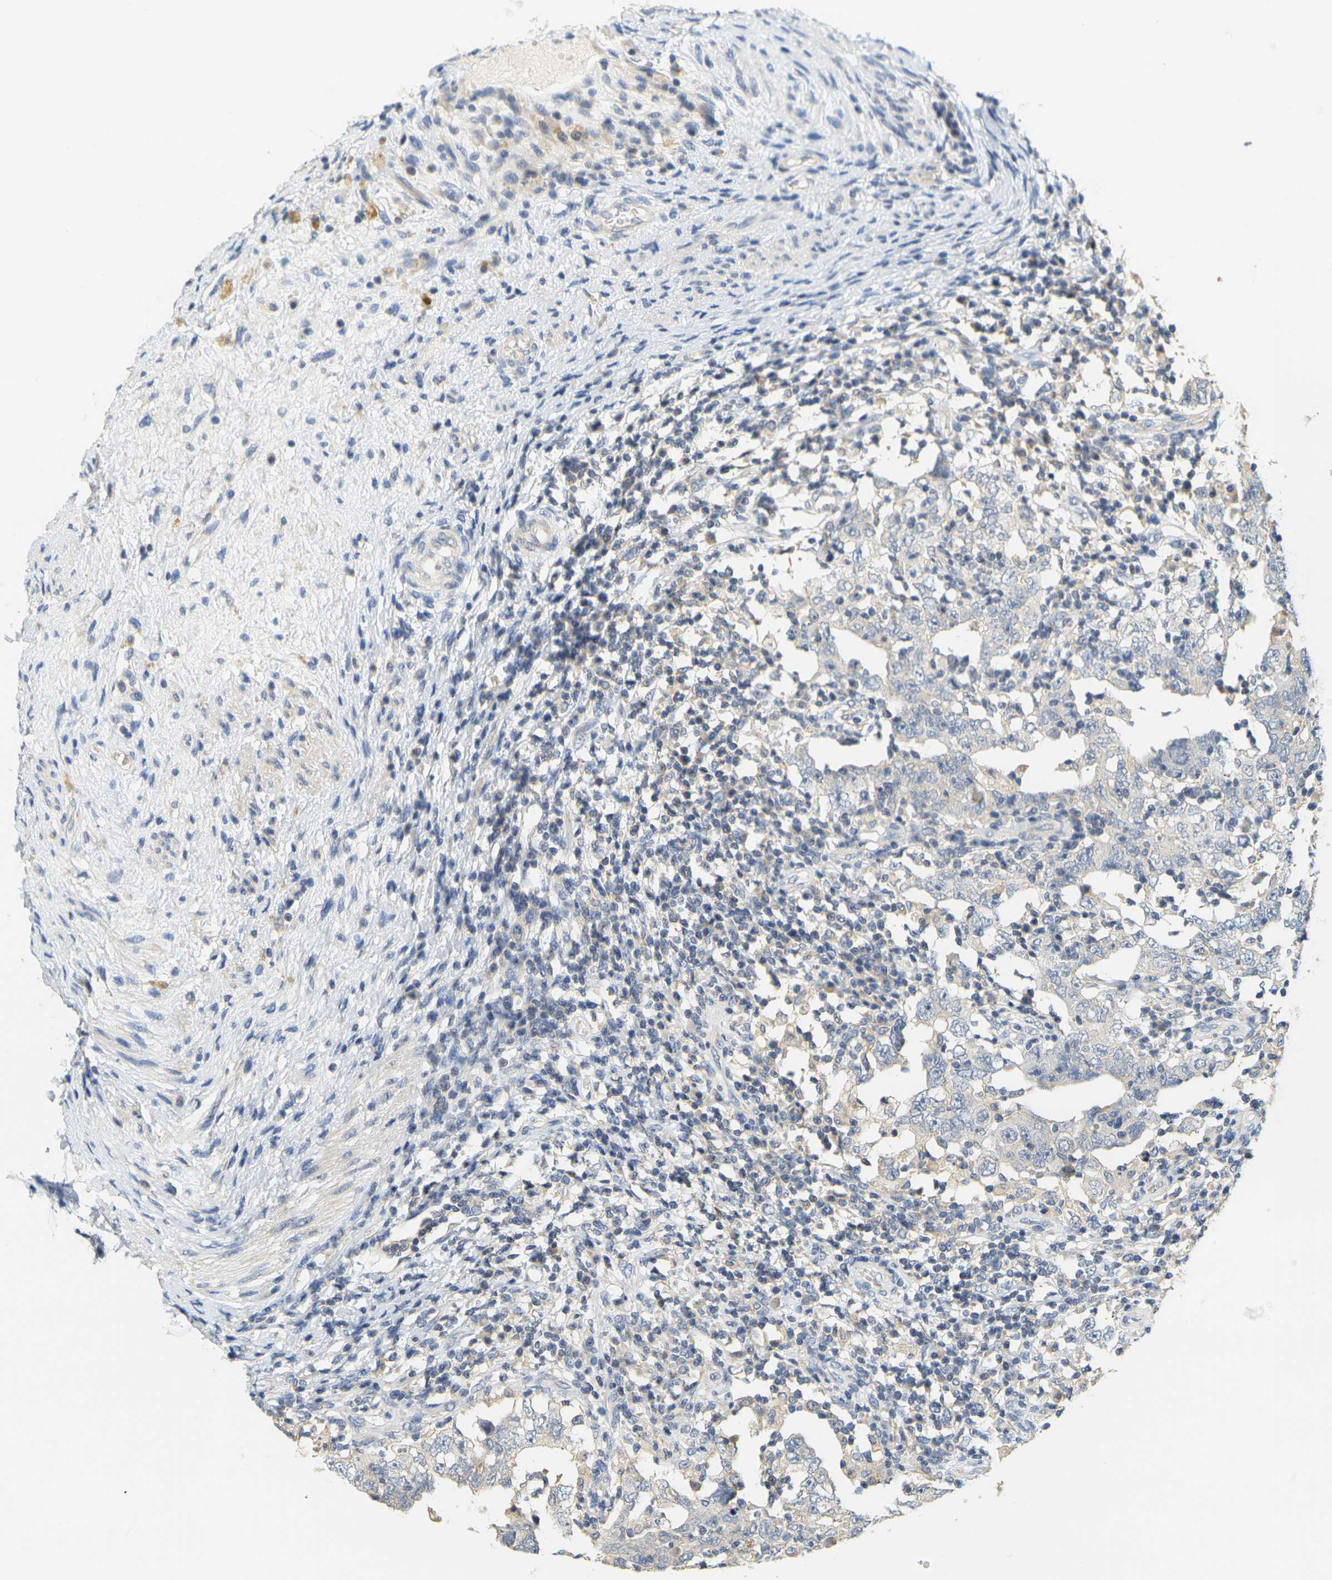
{"staining": {"intensity": "negative", "quantity": "none", "location": "none"}, "tissue": "testis cancer", "cell_type": "Tumor cells", "image_type": "cancer", "snomed": [{"axis": "morphology", "description": "Carcinoma, Embryonal, NOS"}, {"axis": "topography", "description": "Testis"}], "caption": "Immunohistochemical staining of testis embryonal carcinoma exhibits no significant staining in tumor cells.", "gene": "GDAP1", "patient": {"sex": "male", "age": 26}}